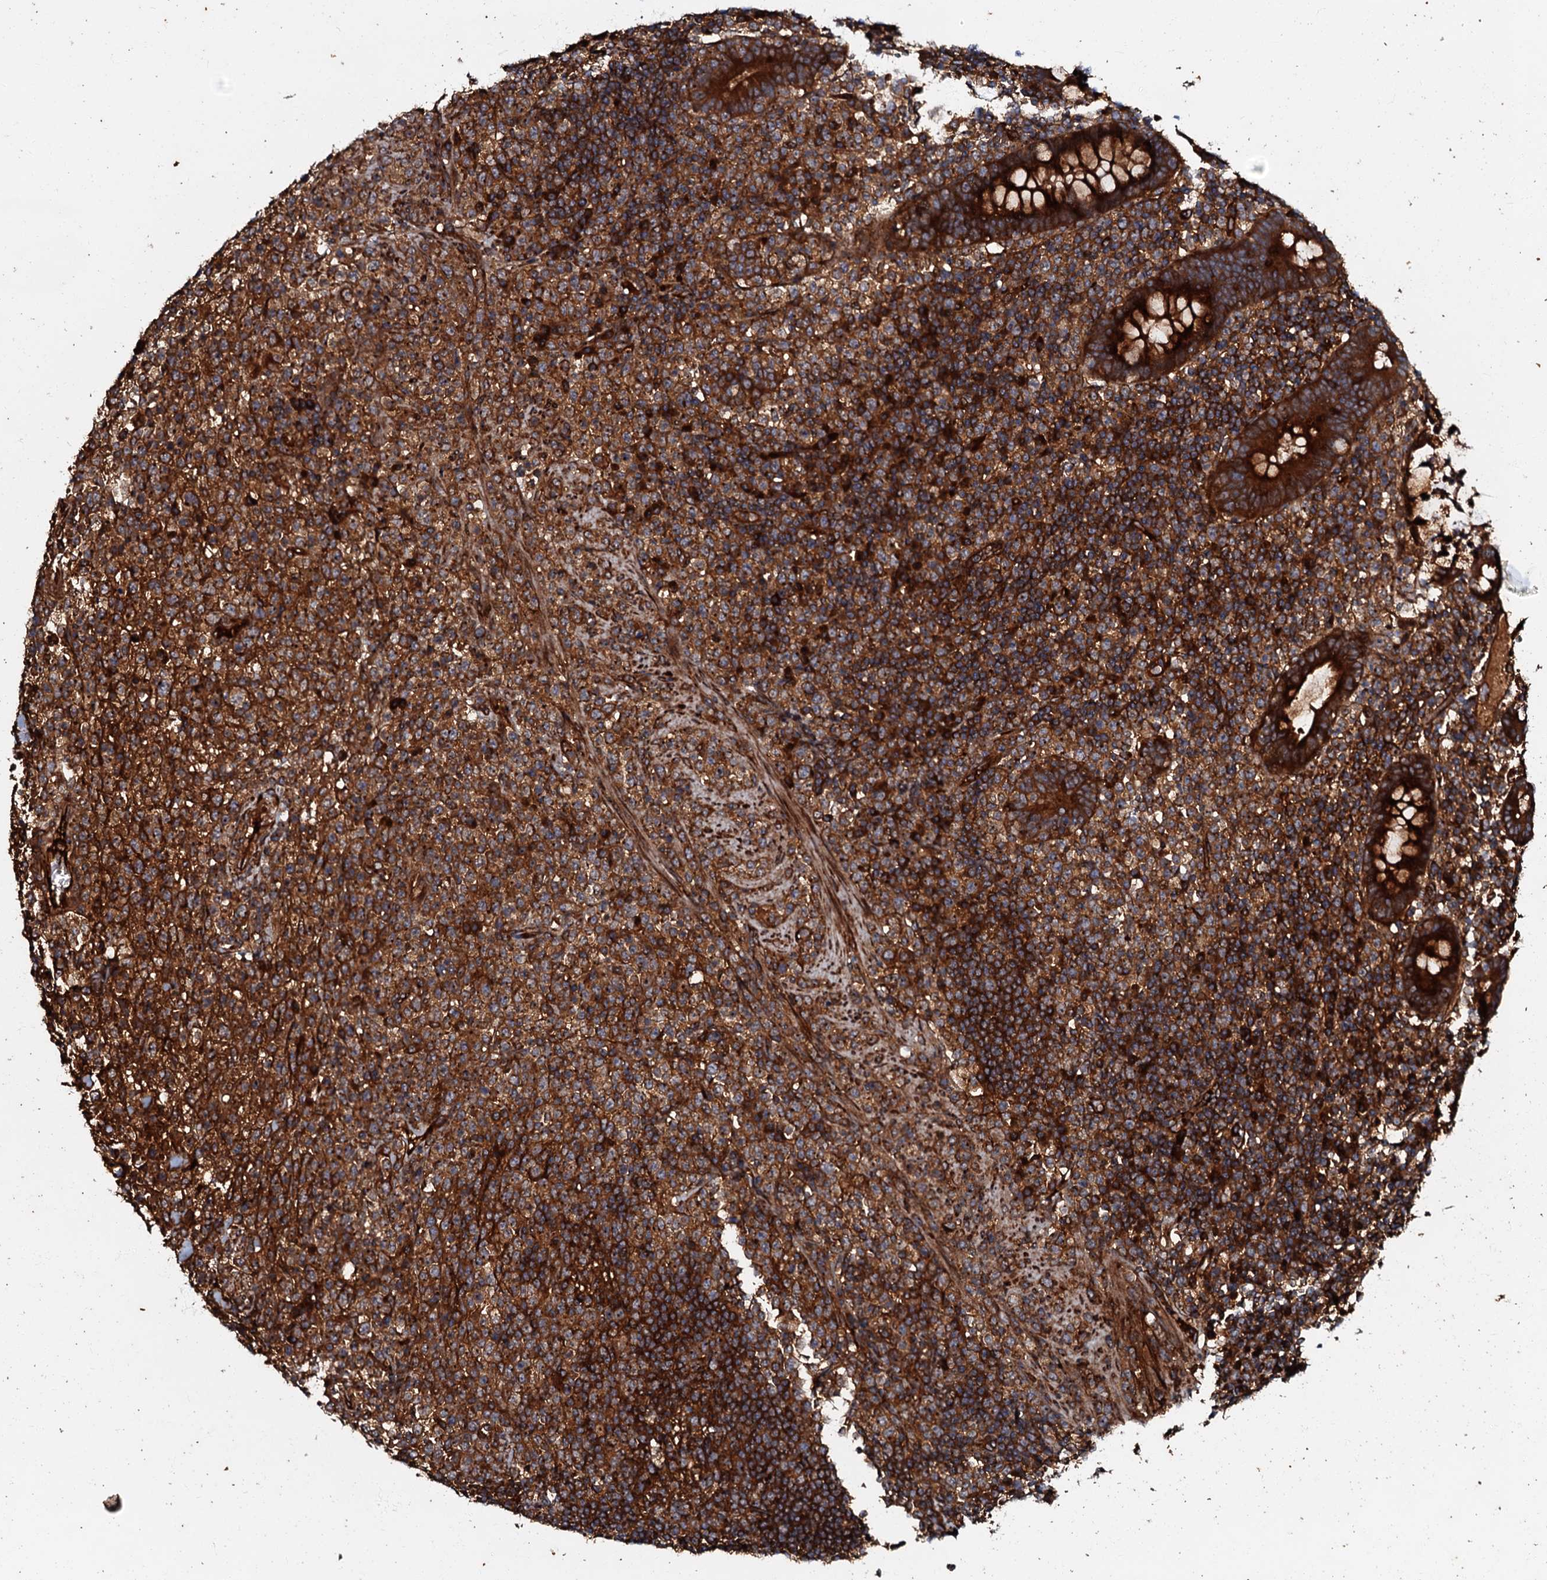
{"staining": {"intensity": "strong", "quantity": ">75%", "location": "cytoplasmic/membranous"}, "tissue": "lymphoma", "cell_type": "Tumor cells", "image_type": "cancer", "snomed": [{"axis": "morphology", "description": "Malignant lymphoma, non-Hodgkin's type, High grade"}, {"axis": "topography", "description": "Colon"}], "caption": "The photomicrograph demonstrates immunohistochemical staining of lymphoma. There is strong cytoplasmic/membranous expression is identified in approximately >75% of tumor cells.", "gene": "BLOC1S6", "patient": {"sex": "female", "age": 53}}